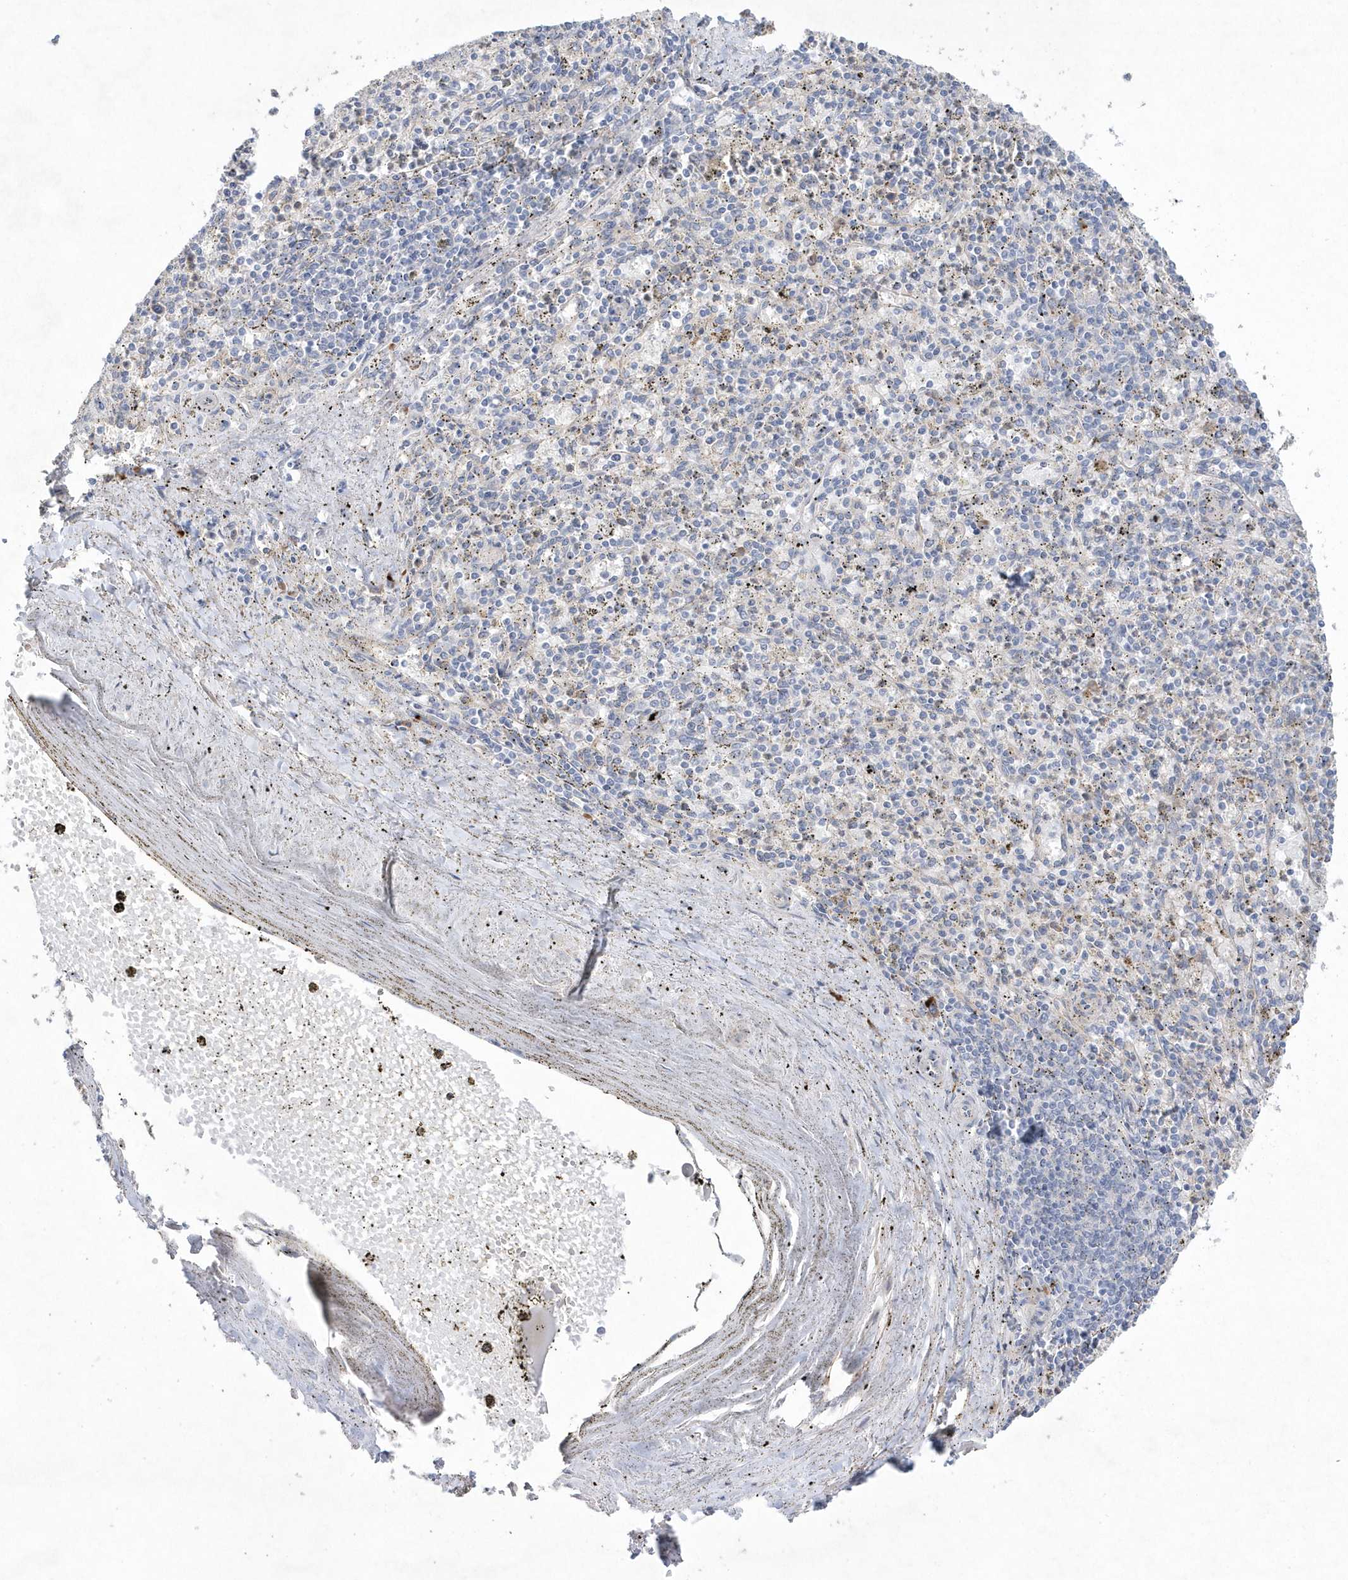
{"staining": {"intensity": "negative", "quantity": "none", "location": "none"}, "tissue": "spleen", "cell_type": "Cells in red pulp", "image_type": "normal", "snomed": [{"axis": "morphology", "description": "Normal tissue, NOS"}, {"axis": "topography", "description": "Spleen"}], "caption": "Immunohistochemistry (IHC) photomicrograph of normal spleen: human spleen stained with DAB displays no significant protein staining in cells in red pulp.", "gene": "TMEM132B", "patient": {"sex": "male", "age": 72}}